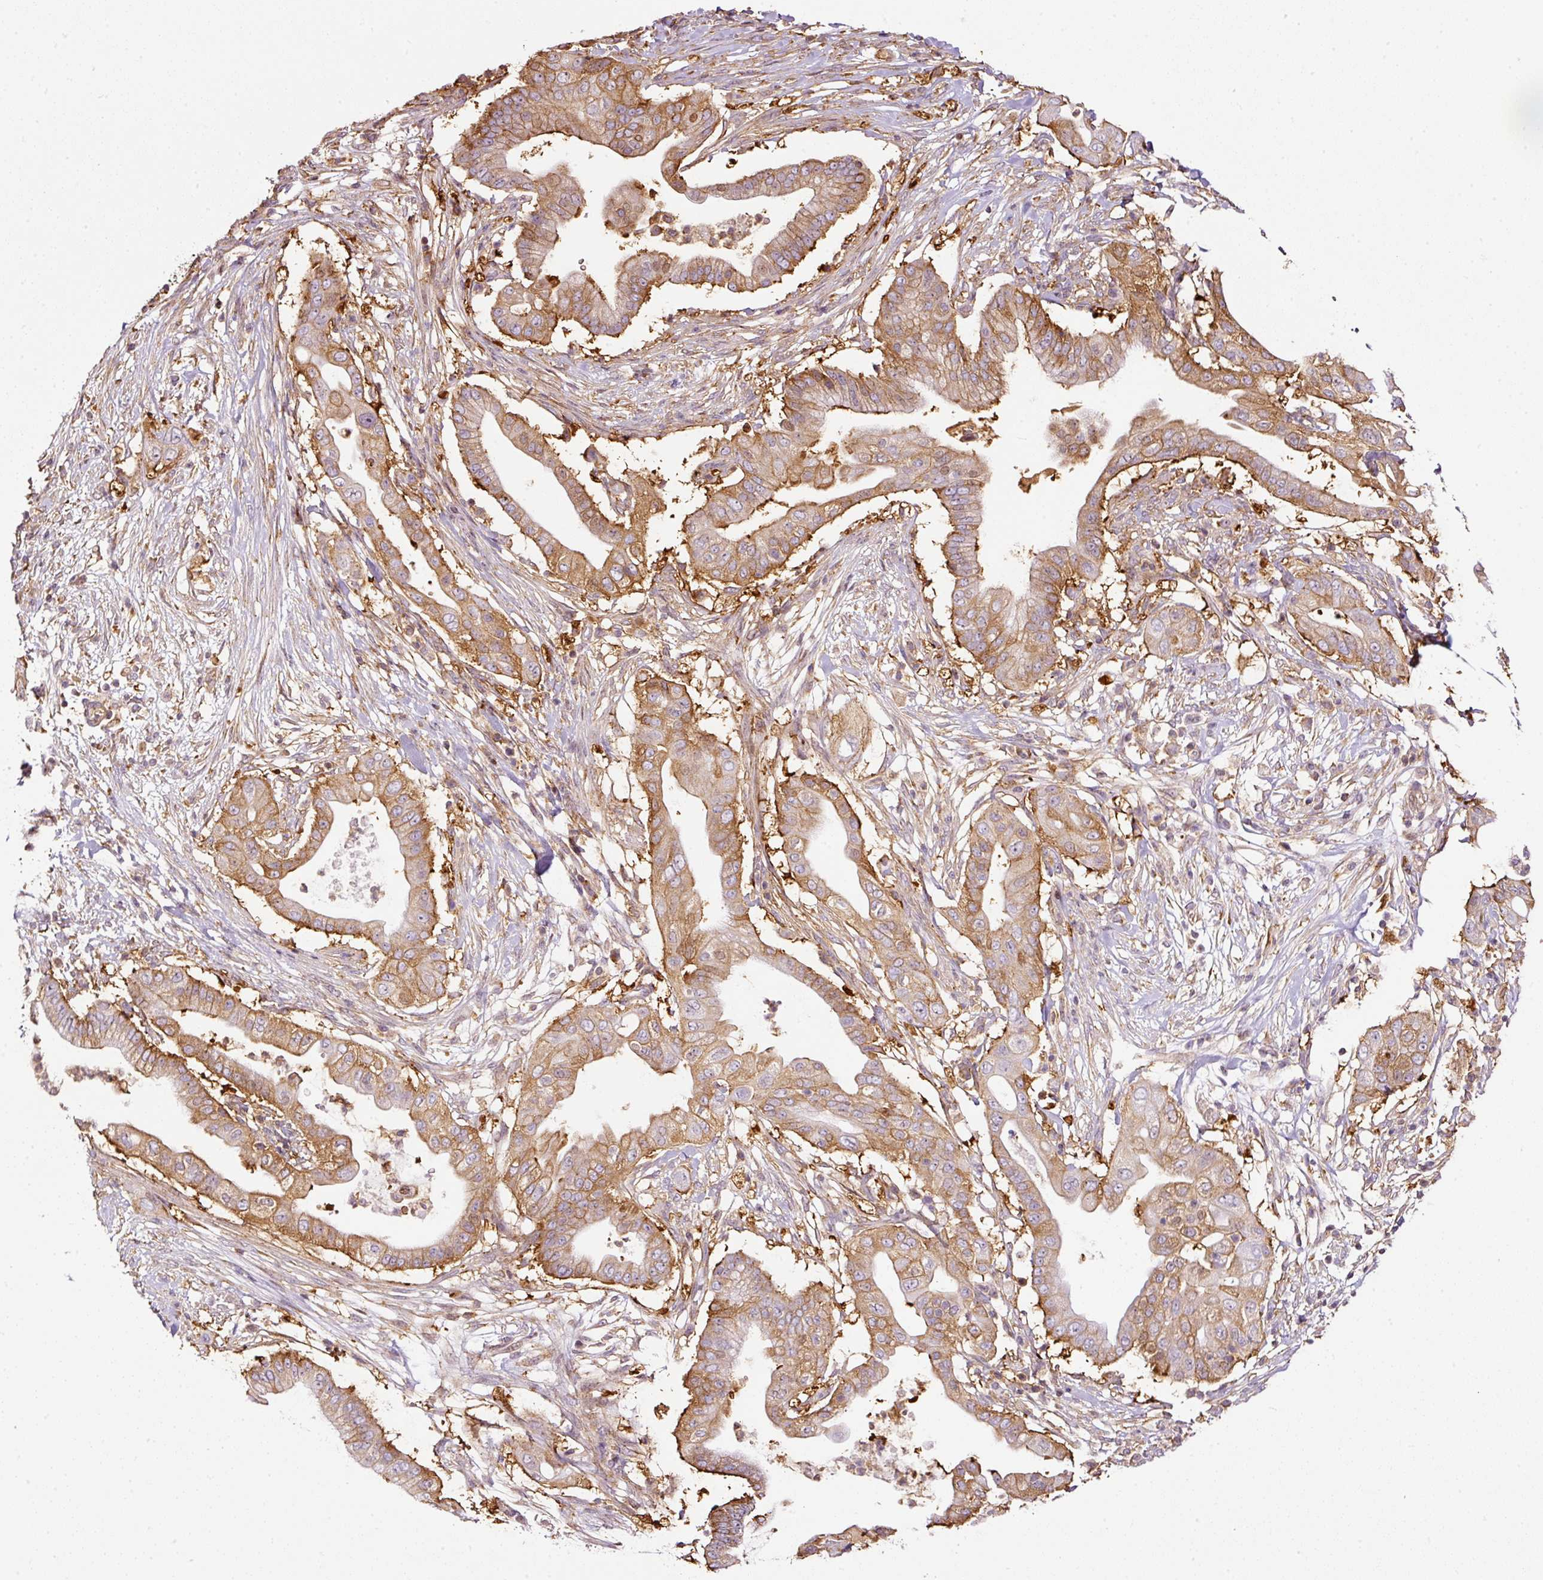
{"staining": {"intensity": "moderate", "quantity": ">75%", "location": "cytoplasmic/membranous"}, "tissue": "pancreatic cancer", "cell_type": "Tumor cells", "image_type": "cancer", "snomed": [{"axis": "morphology", "description": "Adenocarcinoma, NOS"}, {"axis": "topography", "description": "Pancreas"}], "caption": "IHC micrograph of neoplastic tissue: human adenocarcinoma (pancreatic) stained using IHC shows medium levels of moderate protein expression localized specifically in the cytoplasmic/membranous of tumor cells, appearing as a cytoplasmic/membranous brown color.", "gene": "SCNM1", "patient": {"sex": "male", "age": 68}}